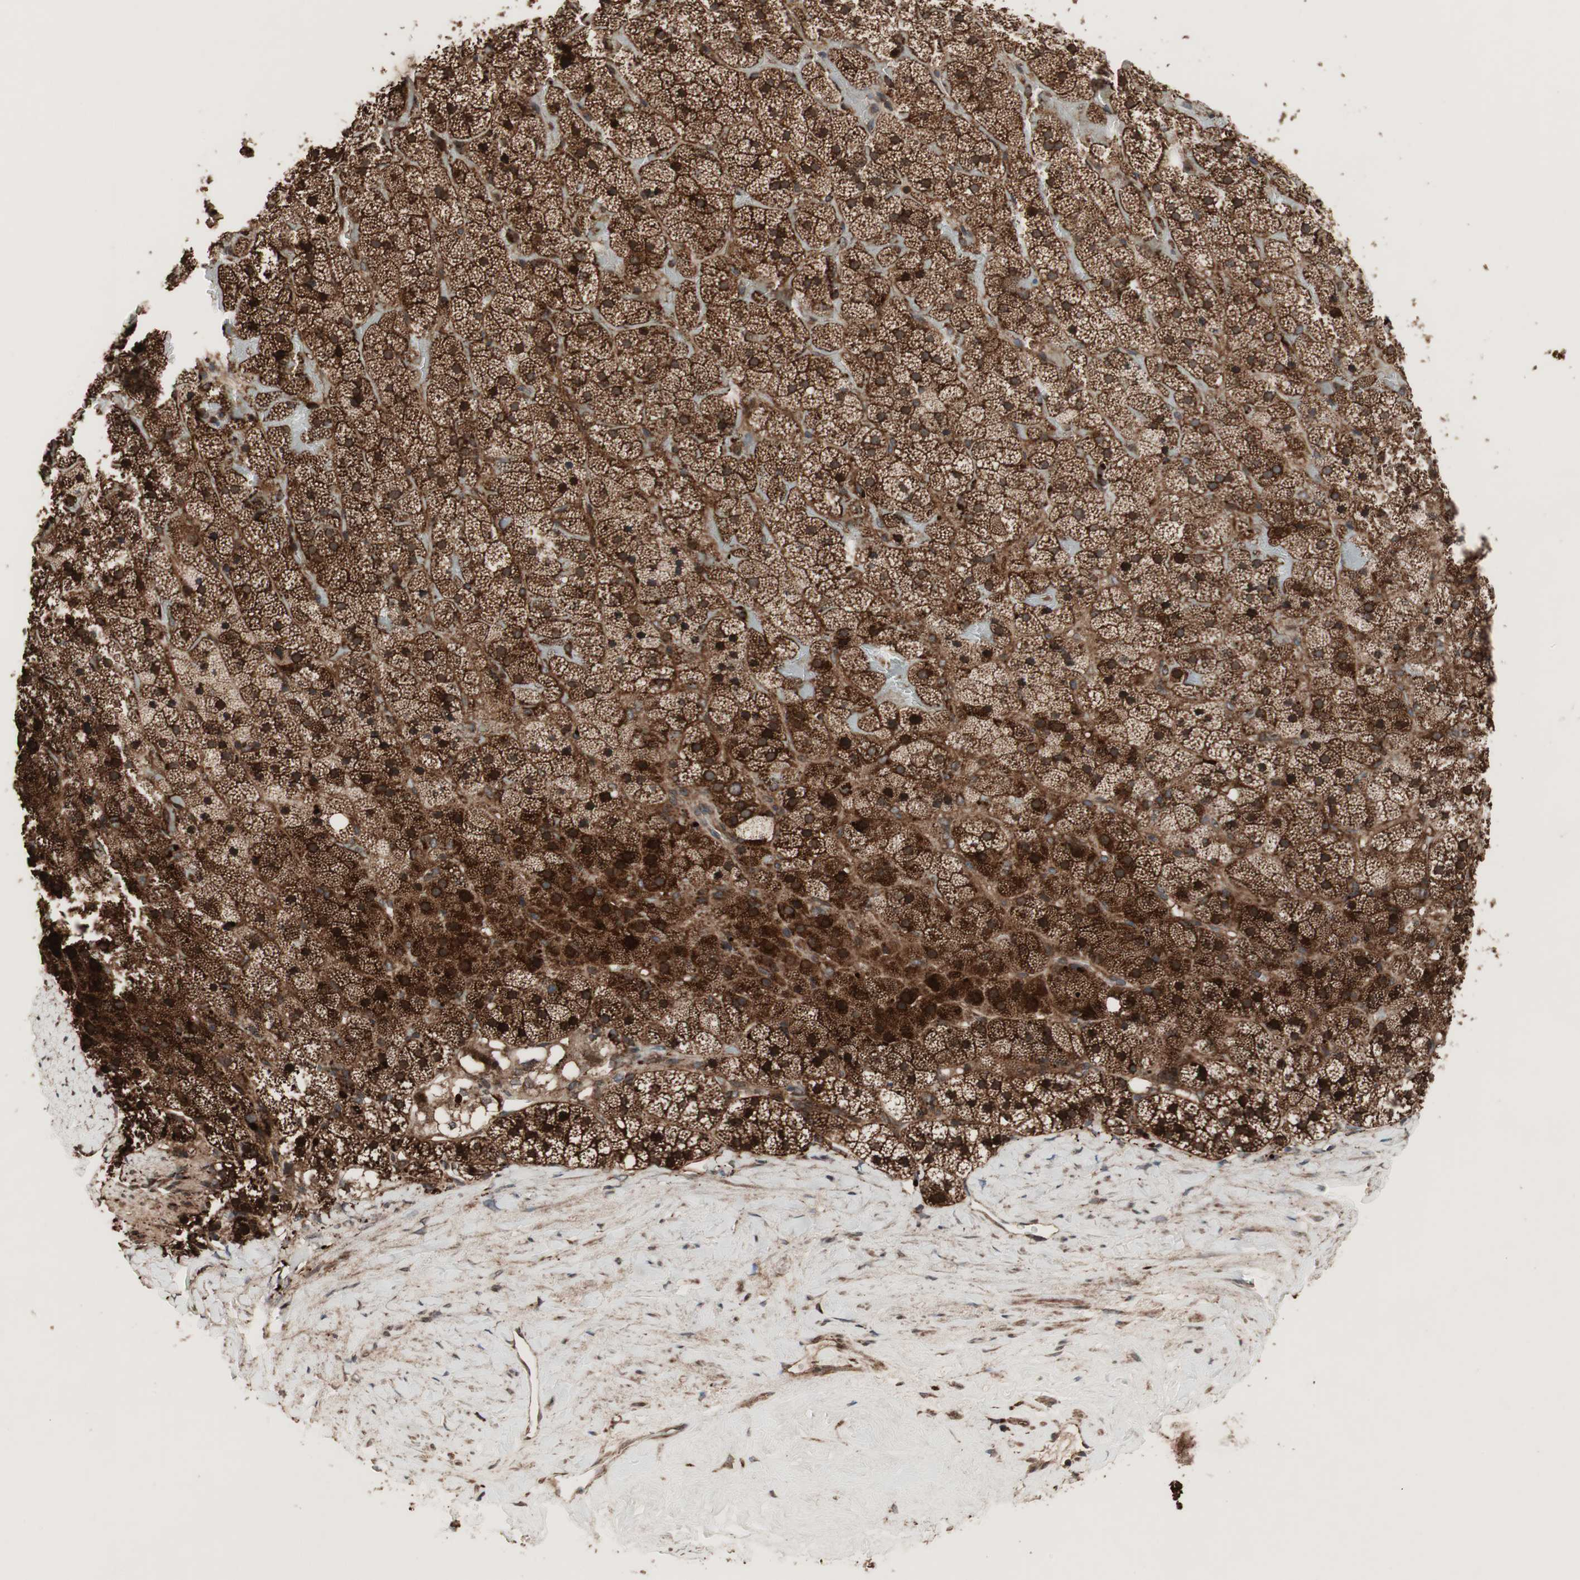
{"staining": {"intensity": "strong", "quantity": ">75%", "location": "cytoplasmic/membranous"}, "tissue": "adrenal gland", "cell_type": "Glandular cells", "image_type": "normal", "snomed": [{"axis": "morphology", "description": "Normal tissue, NOS"}, {"axis": "topography", "description": "Adrenal gland"}], "caption": "Immunohistochemical staining of unremarkable adrenal gland displays strong cytoplasmic/membranous protein positivity in approximately >75% of glandular cells. Ihc stains the protein of interest in brown and the nuclei are stained blue.", "gene": "RAB1A", "patient": {"sex": "male", "age": 35}}